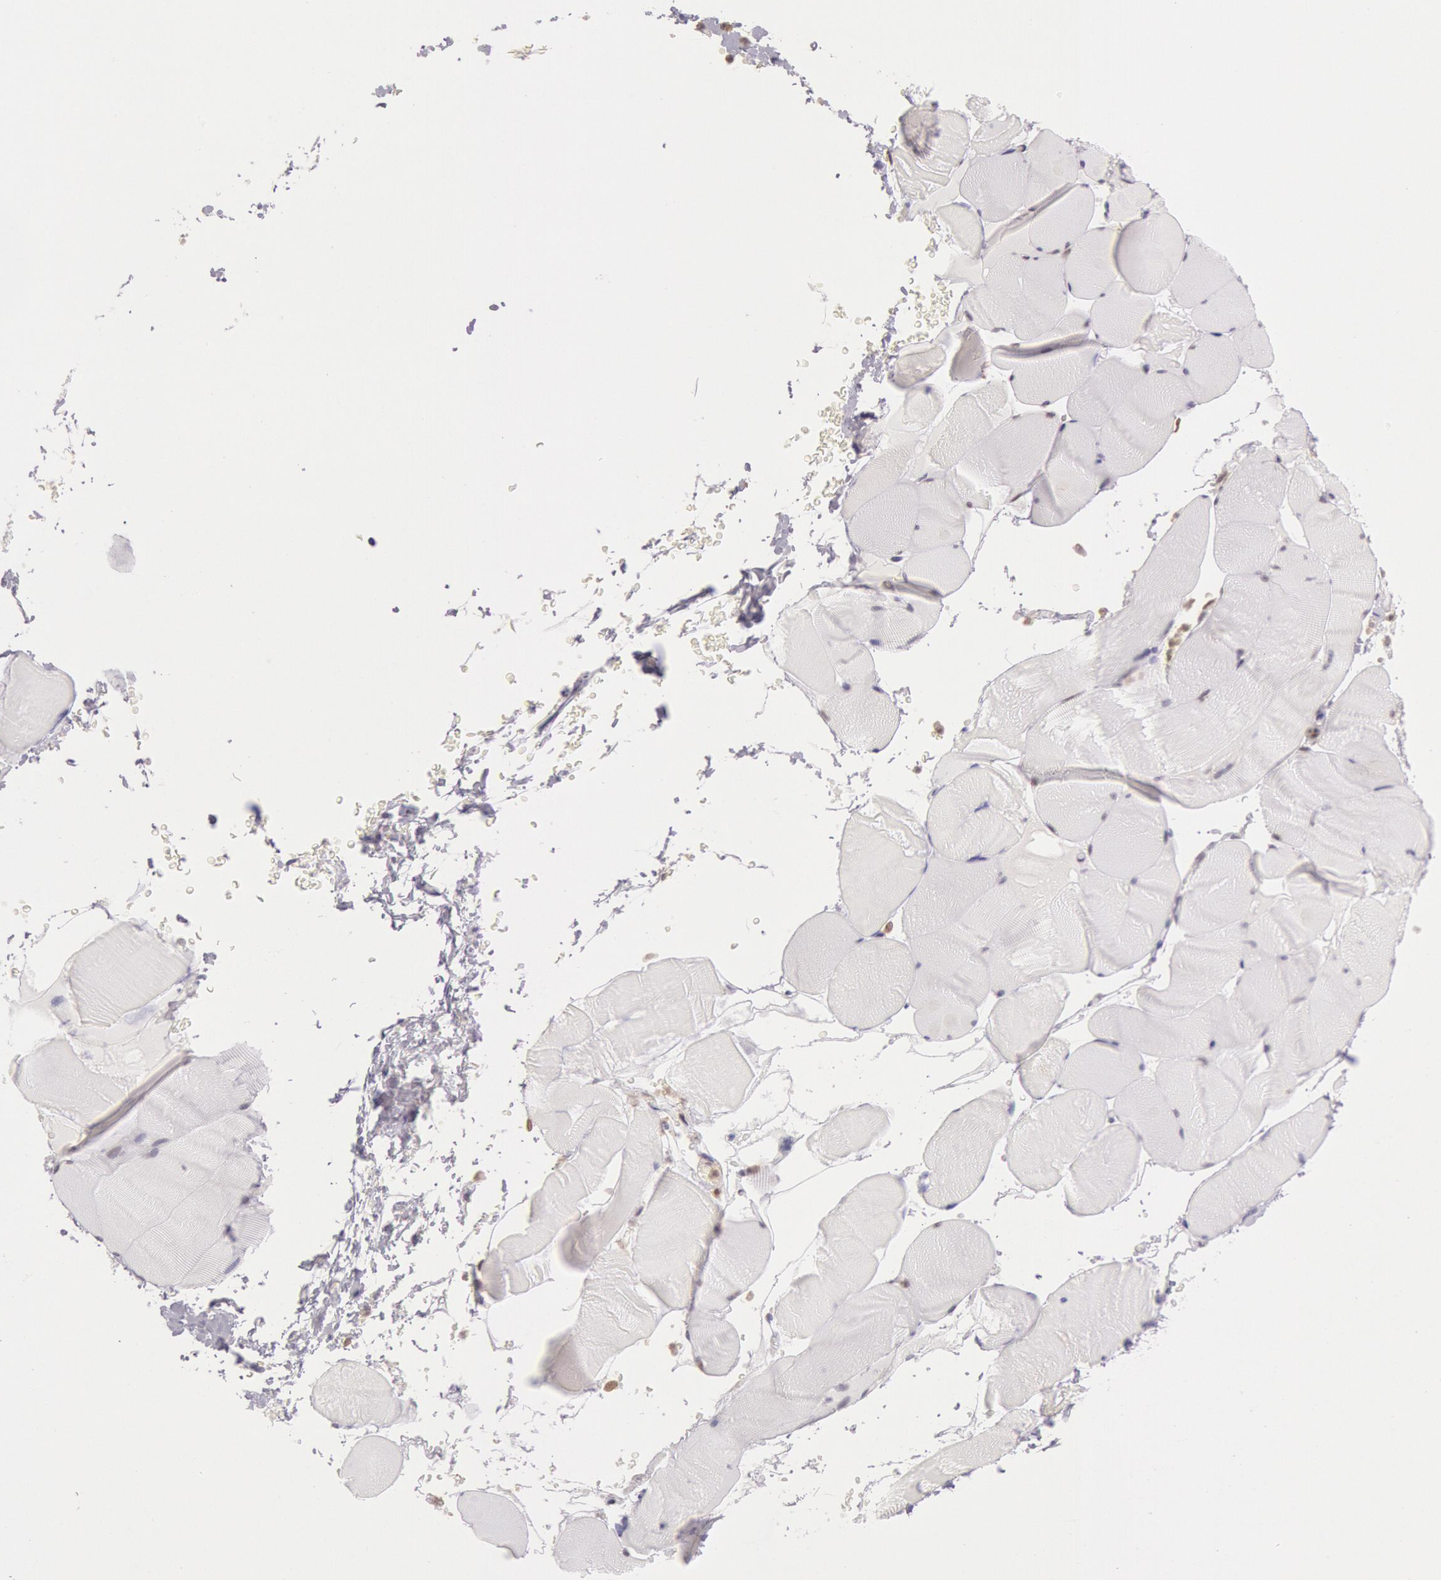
{"staining": {"intensity": "negative", "quantity": "none", "location": "none"}, "tissue": "skeletal muscle", "cell_type": "Myocytes", "image_type": "normal", "snomed": [{"axis": "morphology", "description": "Normal tissue, NOS"}, {"axis": "topography", "description": "Skeletal muscle"}], "caption": "High power microscopy photomicrograph of an immunohistochemistry histopathology image of unremarkable skeletal muscle, revealing no significant positivity in myocytes. (DAB IHC, high magnification).", "gene": "HIF1A", "patient": {"sex": "male", "age": 62}}